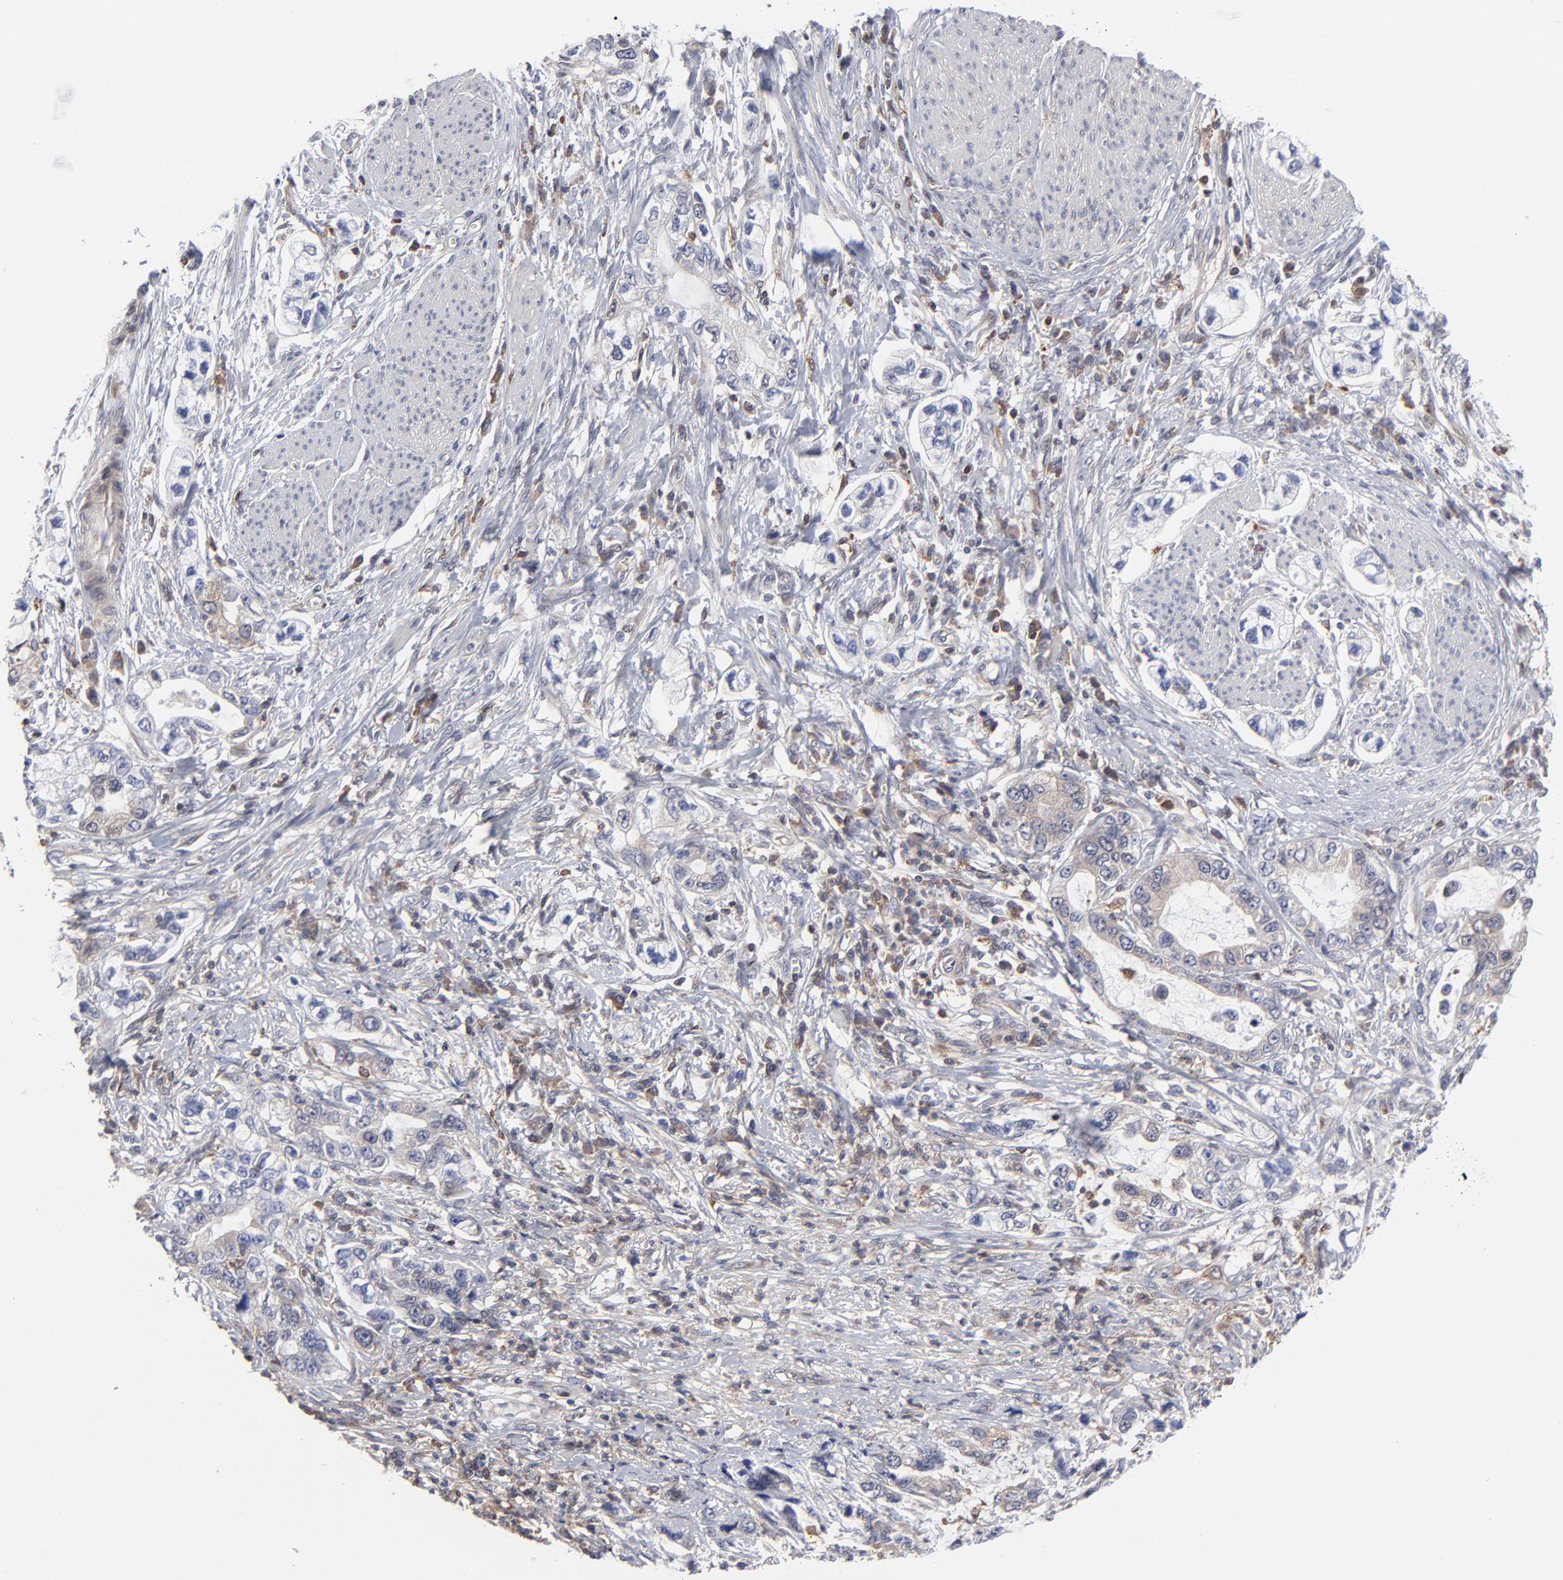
{"staining": {"intensity": "weak", "quantity": ">75%", "location": "cytoplasmic/membranous"}, "tissue": "stomach cancer", "cell_type": "Tumor cells", "image_type": "cancer", "snomed": [{"axis": "morphology", "description": "Adenocarcinoma, NOS"}, {"axis": "topography", "description": "Stomach, lower"}], "caption": "Stomach adenocarcinoma stained with a brown dye reveals weak cytoplasmic/membranous positive staining in about >75% of tumor cells.", "gene": "MAP2K1", "patient": {"sex": "female", "age": 93}}